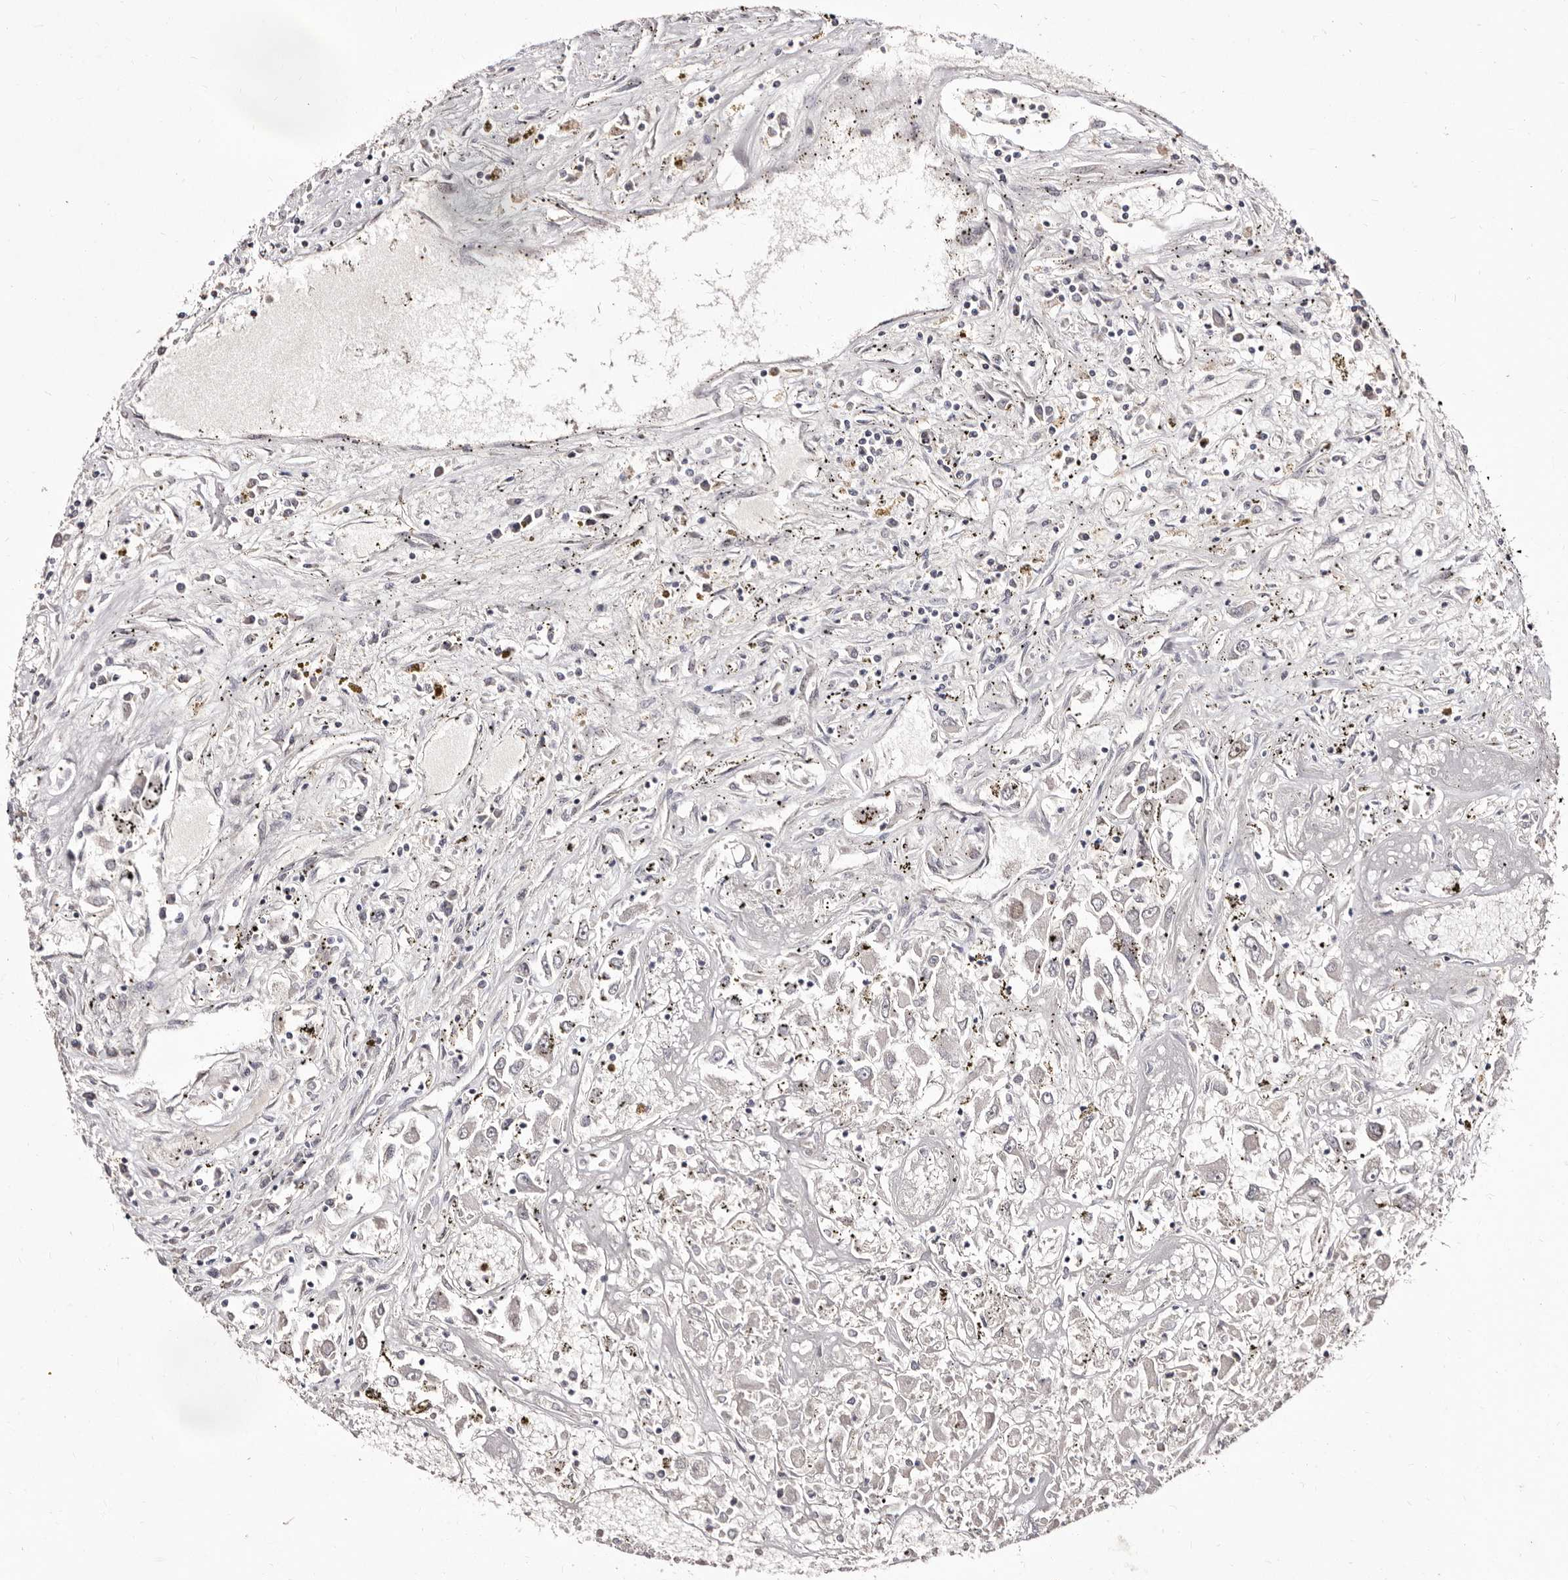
{"staining": {"intensity": "weak", "quantity": "<25%", "location": "nuclear"}, "tissue": "renal cancer", "cell_type": "Tumor cells", "image_type": "cancer", "snomed": [{"axis": "morphology", "description": "Adenocarcinoma, NOS"}, {"axis": "topography", "description": "Kidney"}], "caption": "DAB (3,3'-diaminobenzidine) immunohistochemical staining of adenocarcinoma (renal) demonstrates no significant positivity in tumor cells.", "gene": "CDCA8", "patient": {"sex": "female", "age": 52}}